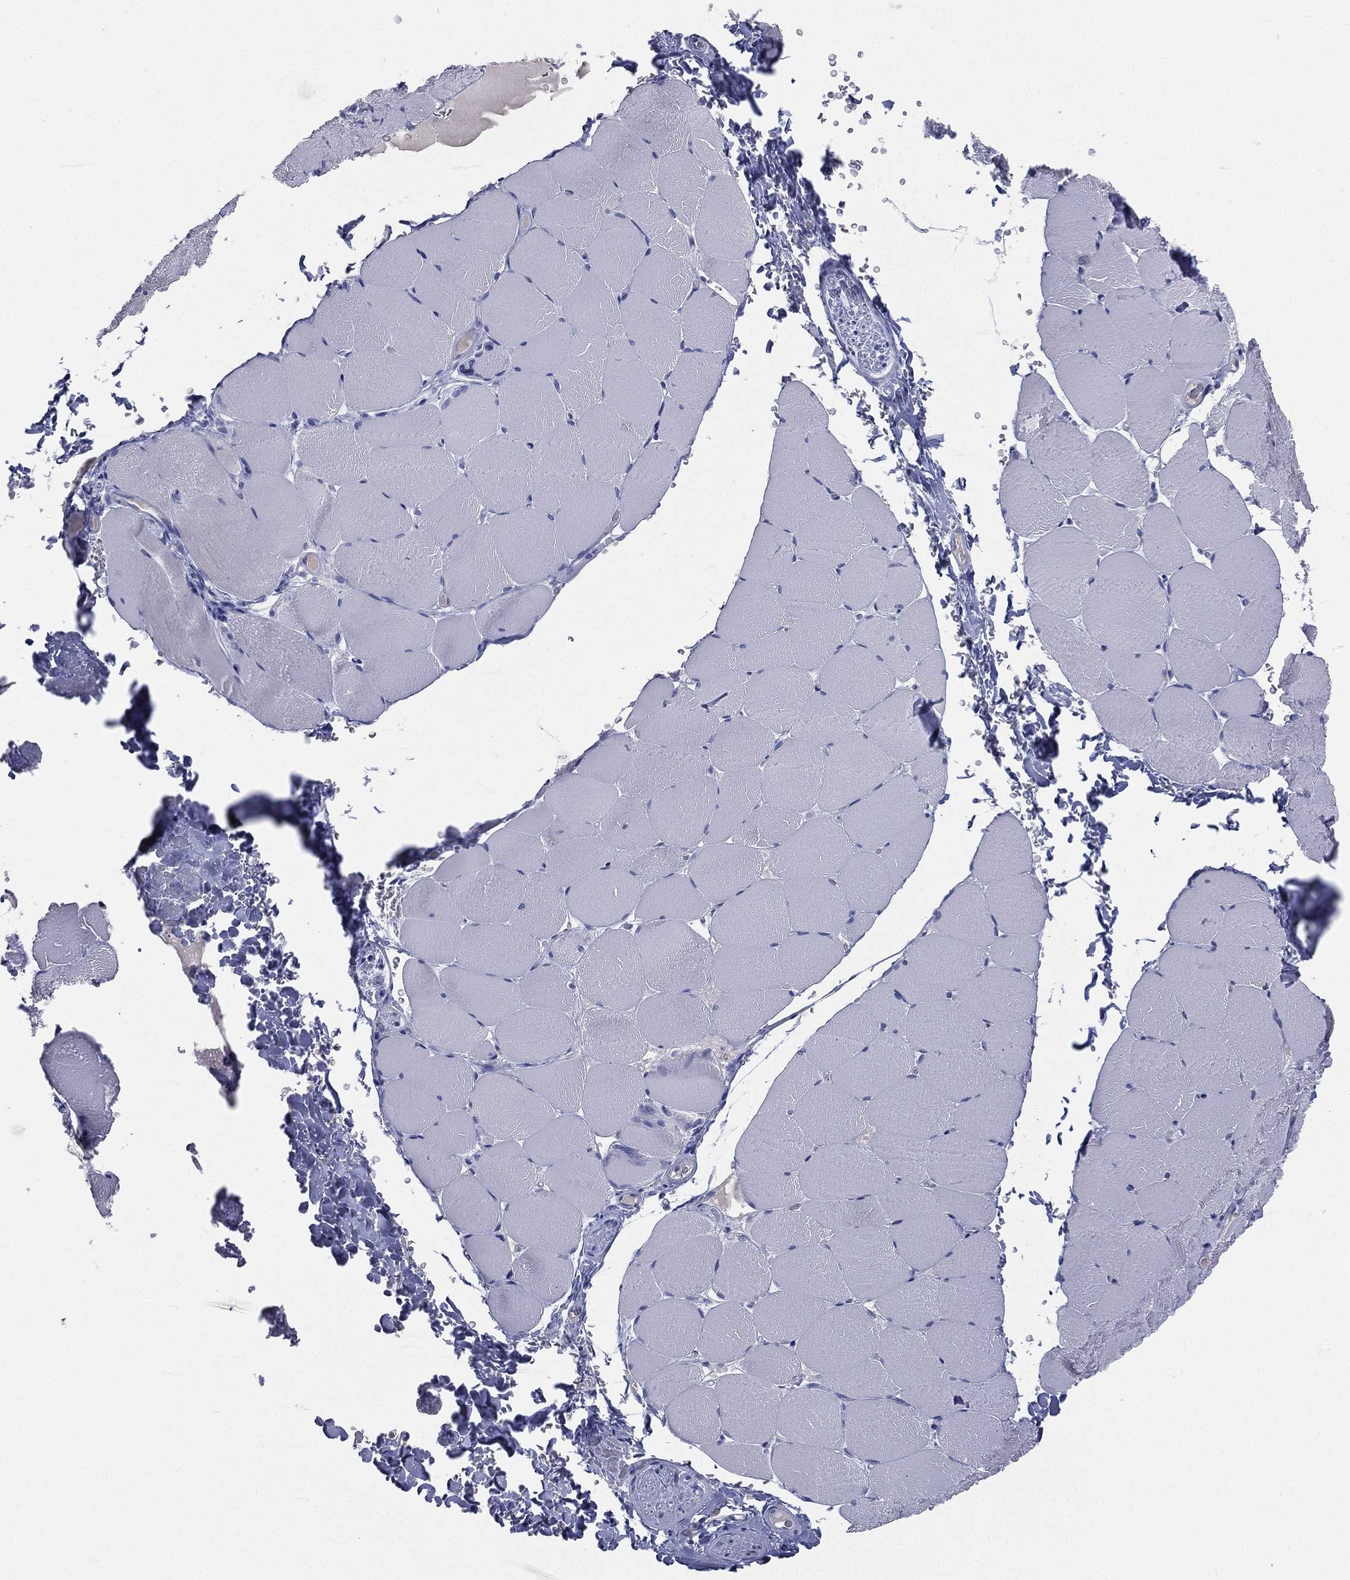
{"staining": {"intensity": "negative", "quantity": "none", "location": "none"}, "tissue": "skeletal muscle", "cell_type": "Myocytes", "image_type": "normal", "snomed": [{"axis": "morphology", "description": "Normal tissue, NOS"}, {"axis": "topography", "description": "Skeletal muscle"}], "caption": "There is no significant positivity in myocytes of skeletal muscle. The staining was performed using DAB to visualize the protein expression in brown, while the nuclei were stained in blue with hematoxylin (Magnification: 20x).", "gene": "CD3D", "patient": {"sex": "female", "age": 37}}